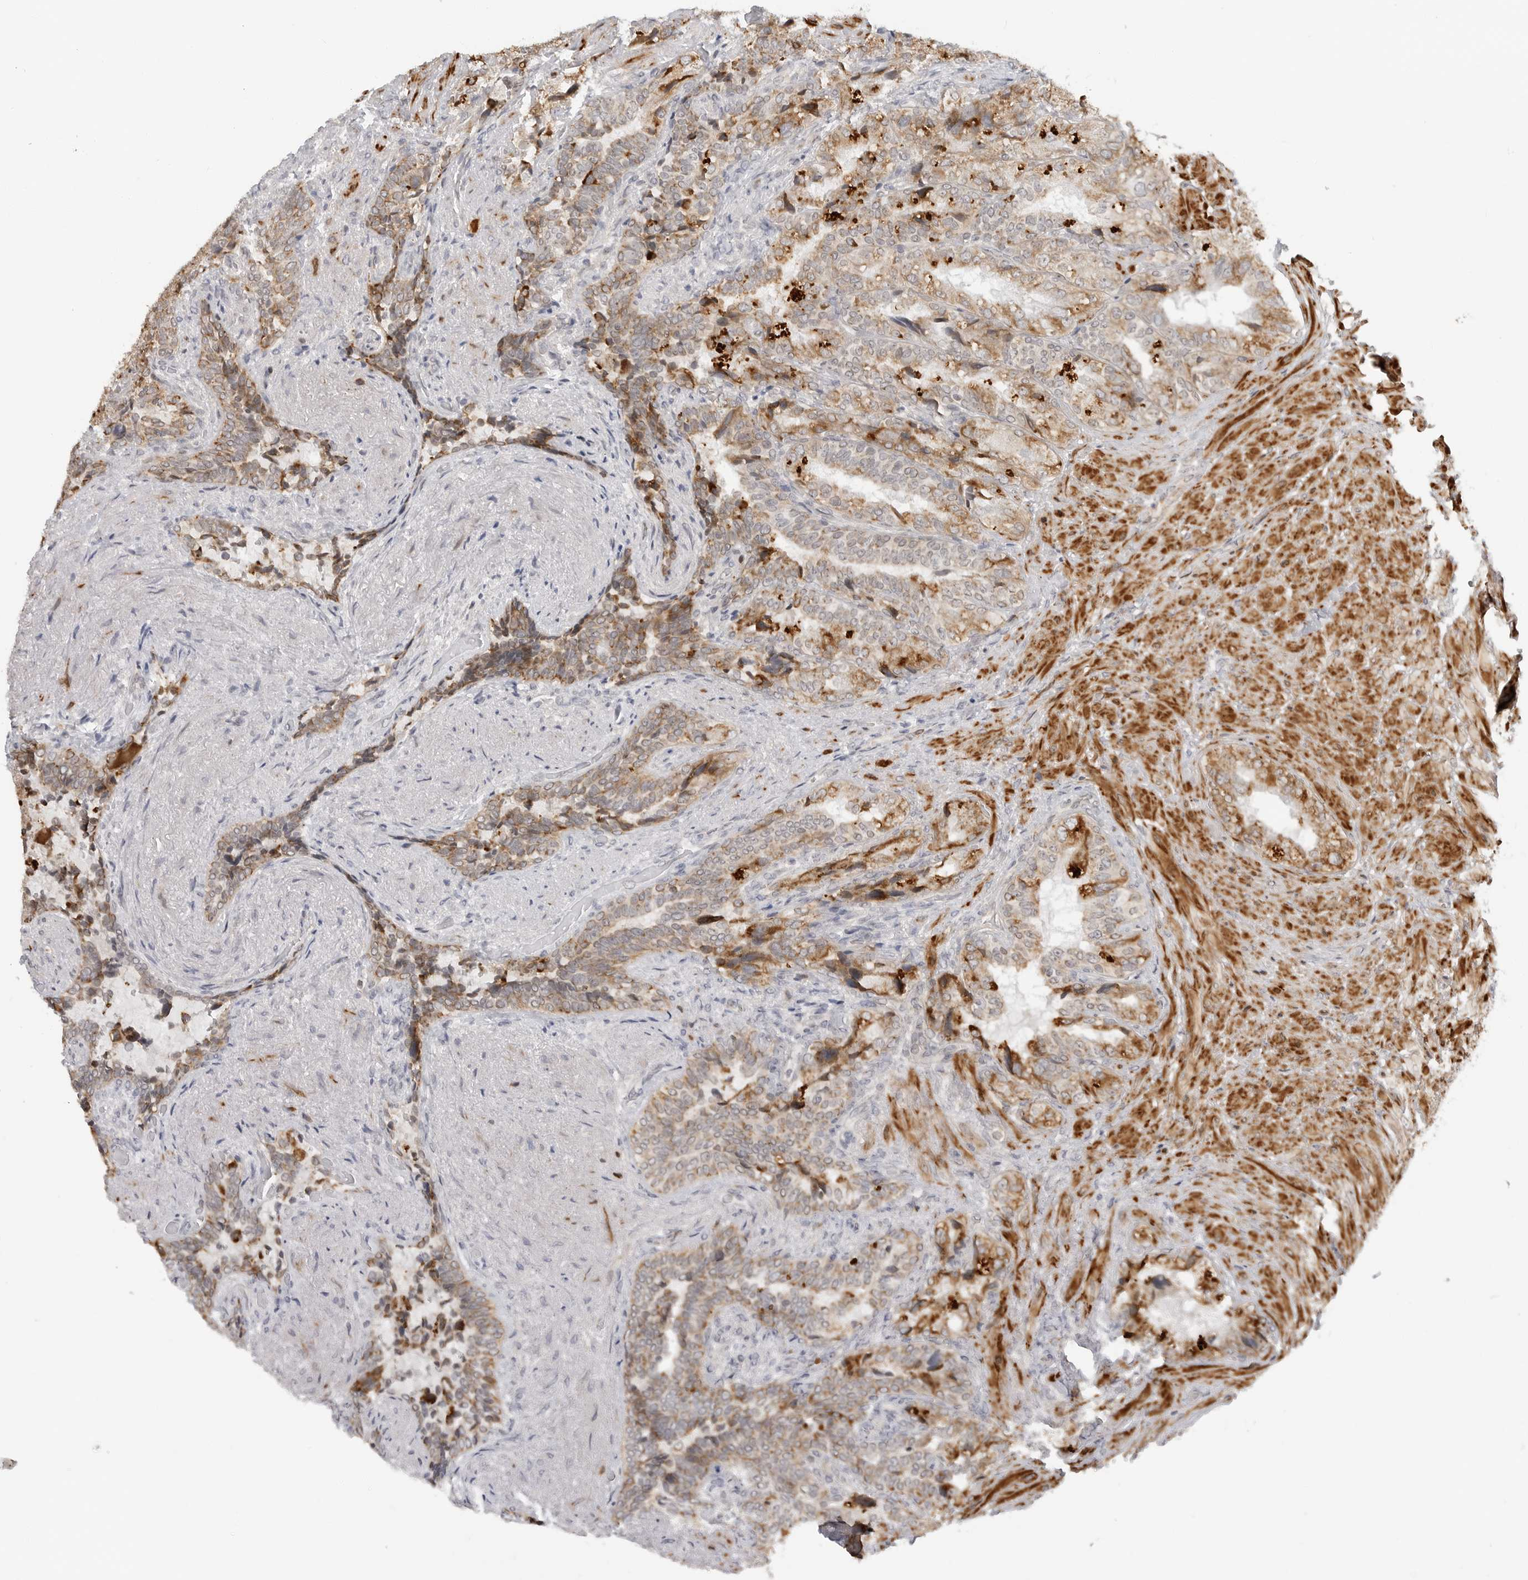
{"staining": {"intensity": "moderate", "quantity": ">75%", "location": "cytoplasmic/membranous"}, "tissue": "seminal vesicle", "cell_type": "Glandular cells", "image_type": "normal", "snomed": [{"axis": "morphology", "description": "Normal tissue, NOS"}, {"axis": "topography", "description": "Seminal veicle"}, {"axis": "topography", "description": "Peripheral nerve tissue"}], "caption": "This is an image of immunohistochemistry (IHC) staining of benign seminal vesicle, which shows moderate positivity in the cytoplasmic/membranous of glandular cells.", "gene": "PEX2", "patient": {"sex": "male", "age": 63}}